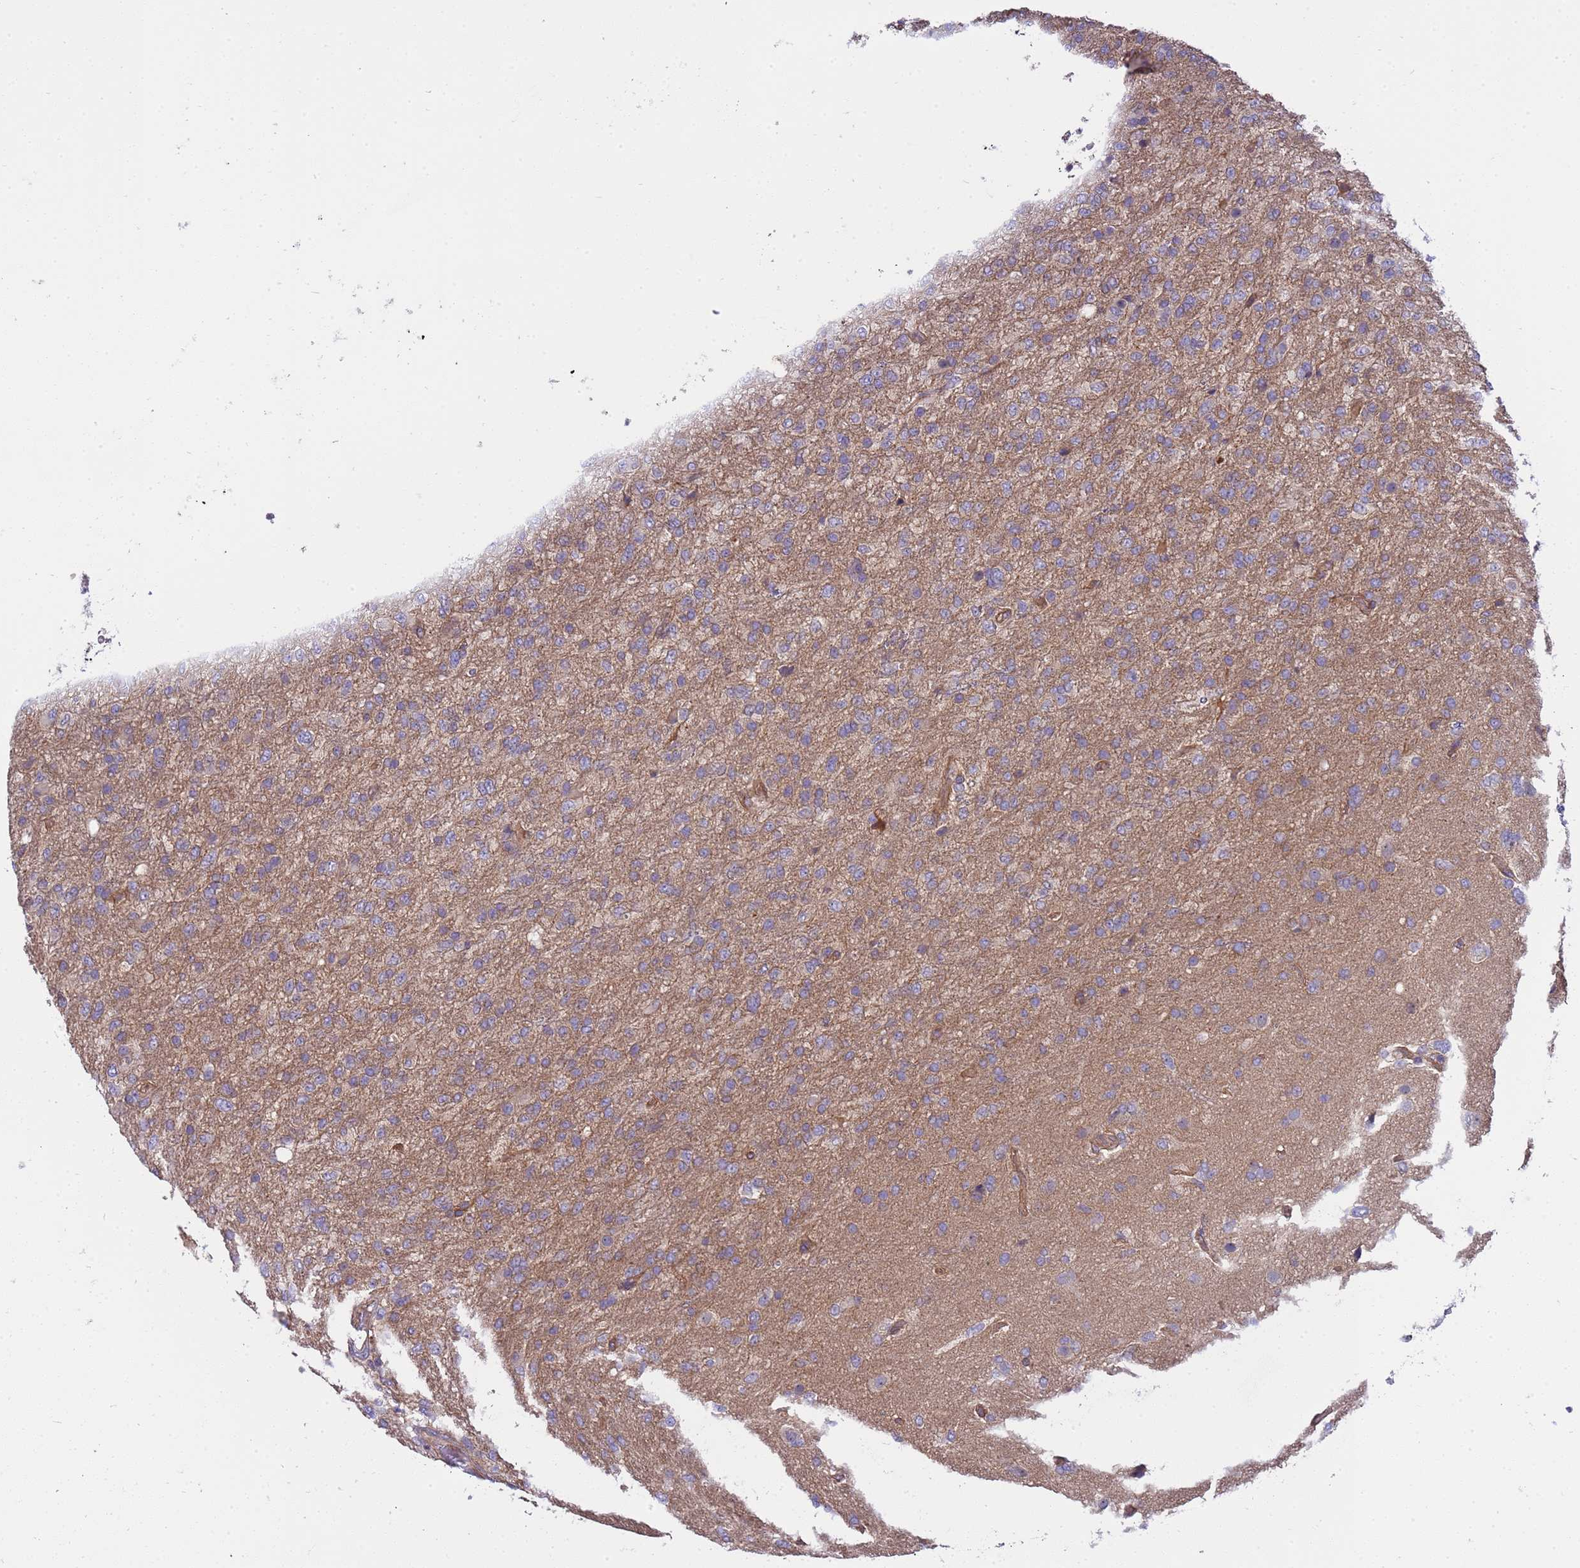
{"staining": {"intensity": "negative", "quantity": "none", "location": "none"}, "tissue": "glioma", "cell_type": "Tumor cells", "image_type": "cancer", "snomed": [{"axis": "morphology", "description": "Glioma, malignant, High grade"}, {"axis": "topography", "description": "Brain"}], "caption": "IHC histopathology image of neoplastic tissue: glioma stained with DAB (3,3'-diaminobenzidine) demonstrates no significant protein positivity in tumor cells.", "gene": "SMCO3", "patient": {"sex": "female", "age": 74}}